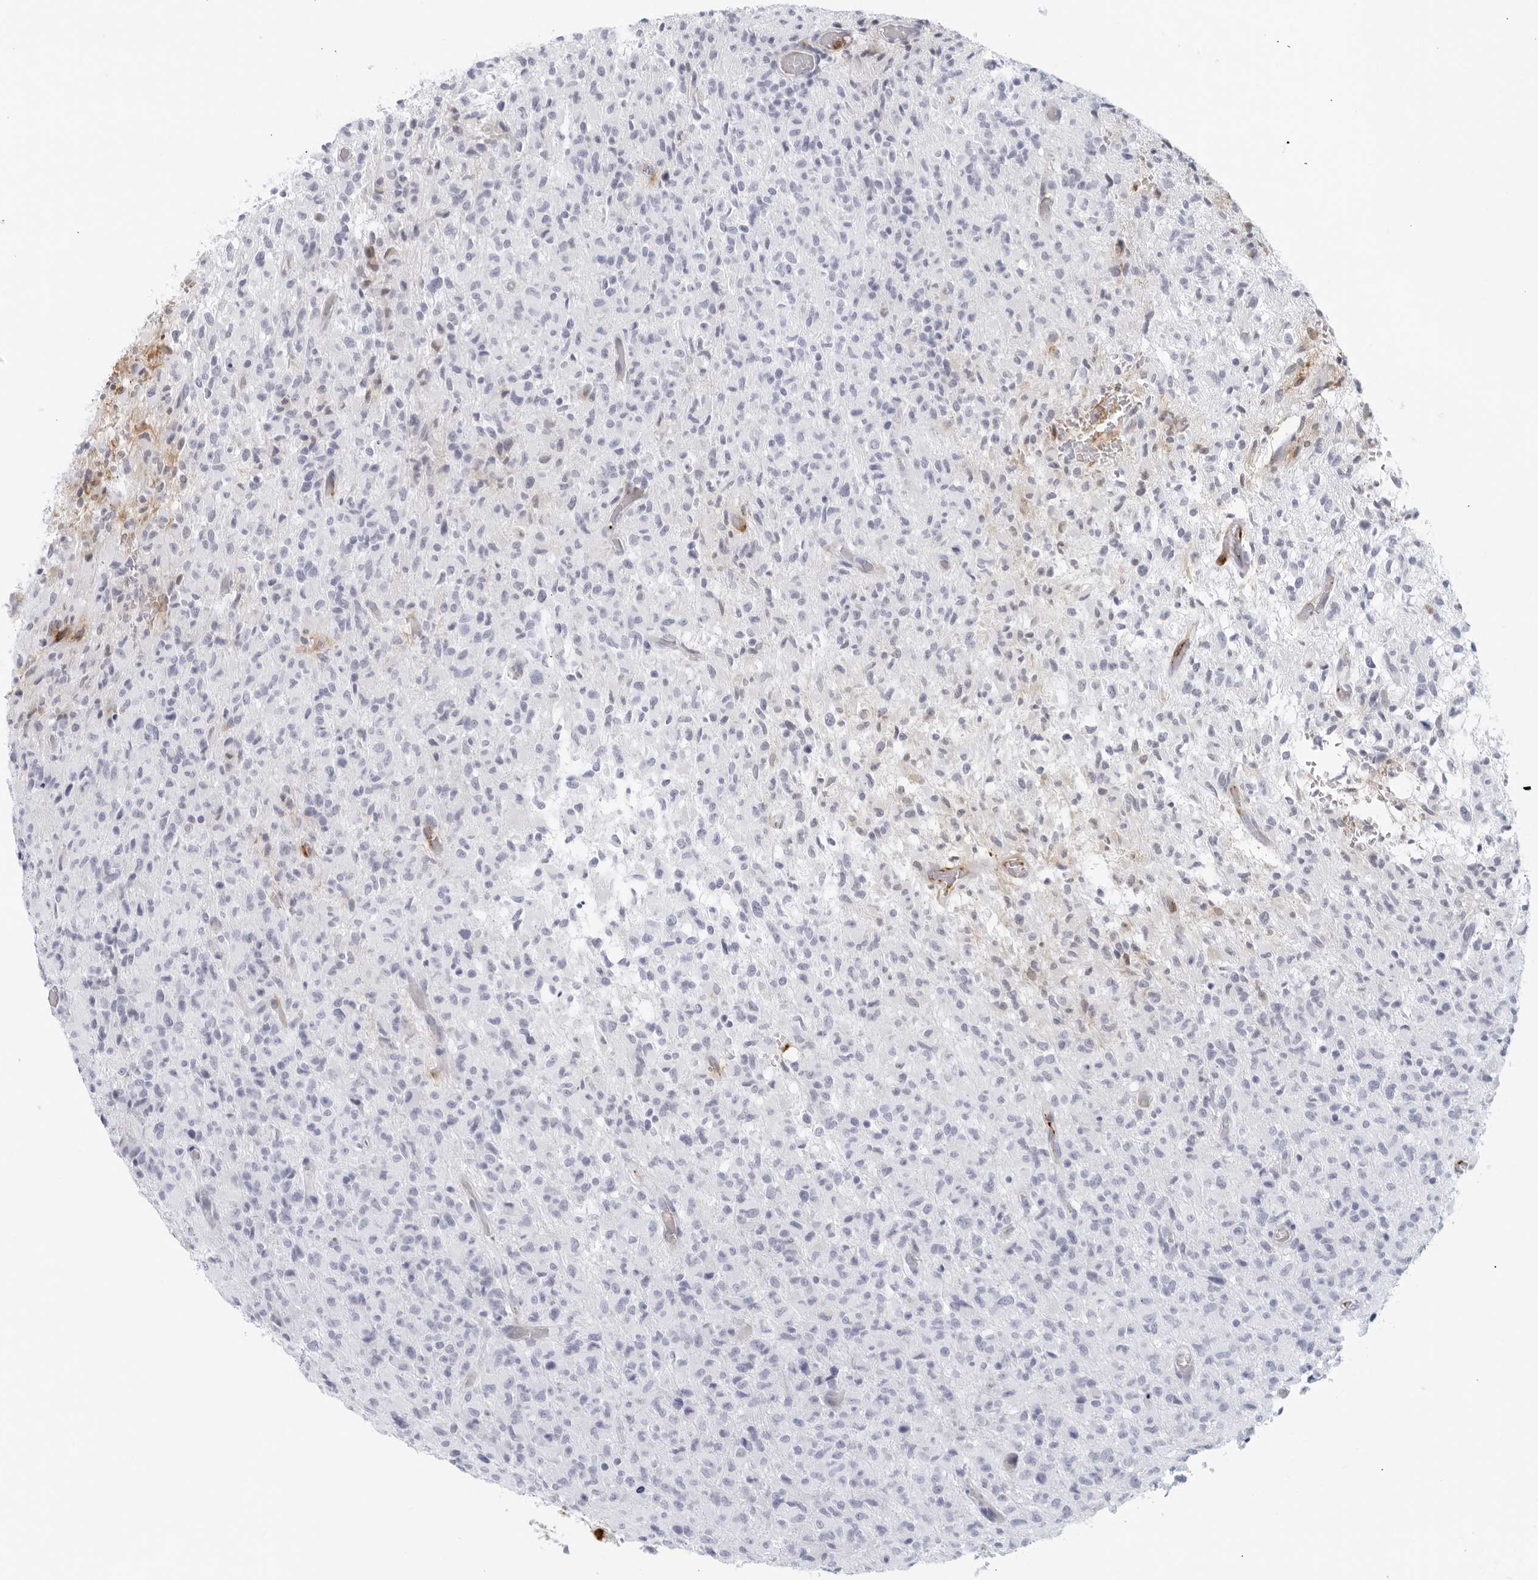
{"staining": {"intensity": "negative", "quantity": "none", "location": "none"}, "tissue": "glioma", "cell_type": "Tumor cells", "image_type": "cancer", "snomed": [{"axis": "morphology", "description": "Glioma, malignant, High grade"}, {"axis": "topography", "description": "Brain"}], "caption": "There is no significant positivity in tumor cells of malignant high-grade glioma. (DAB IHC visualized using brightfield microscopy, high magnification).", "gene": "FGG", "patient": {"sex": "female", "age": 57}}